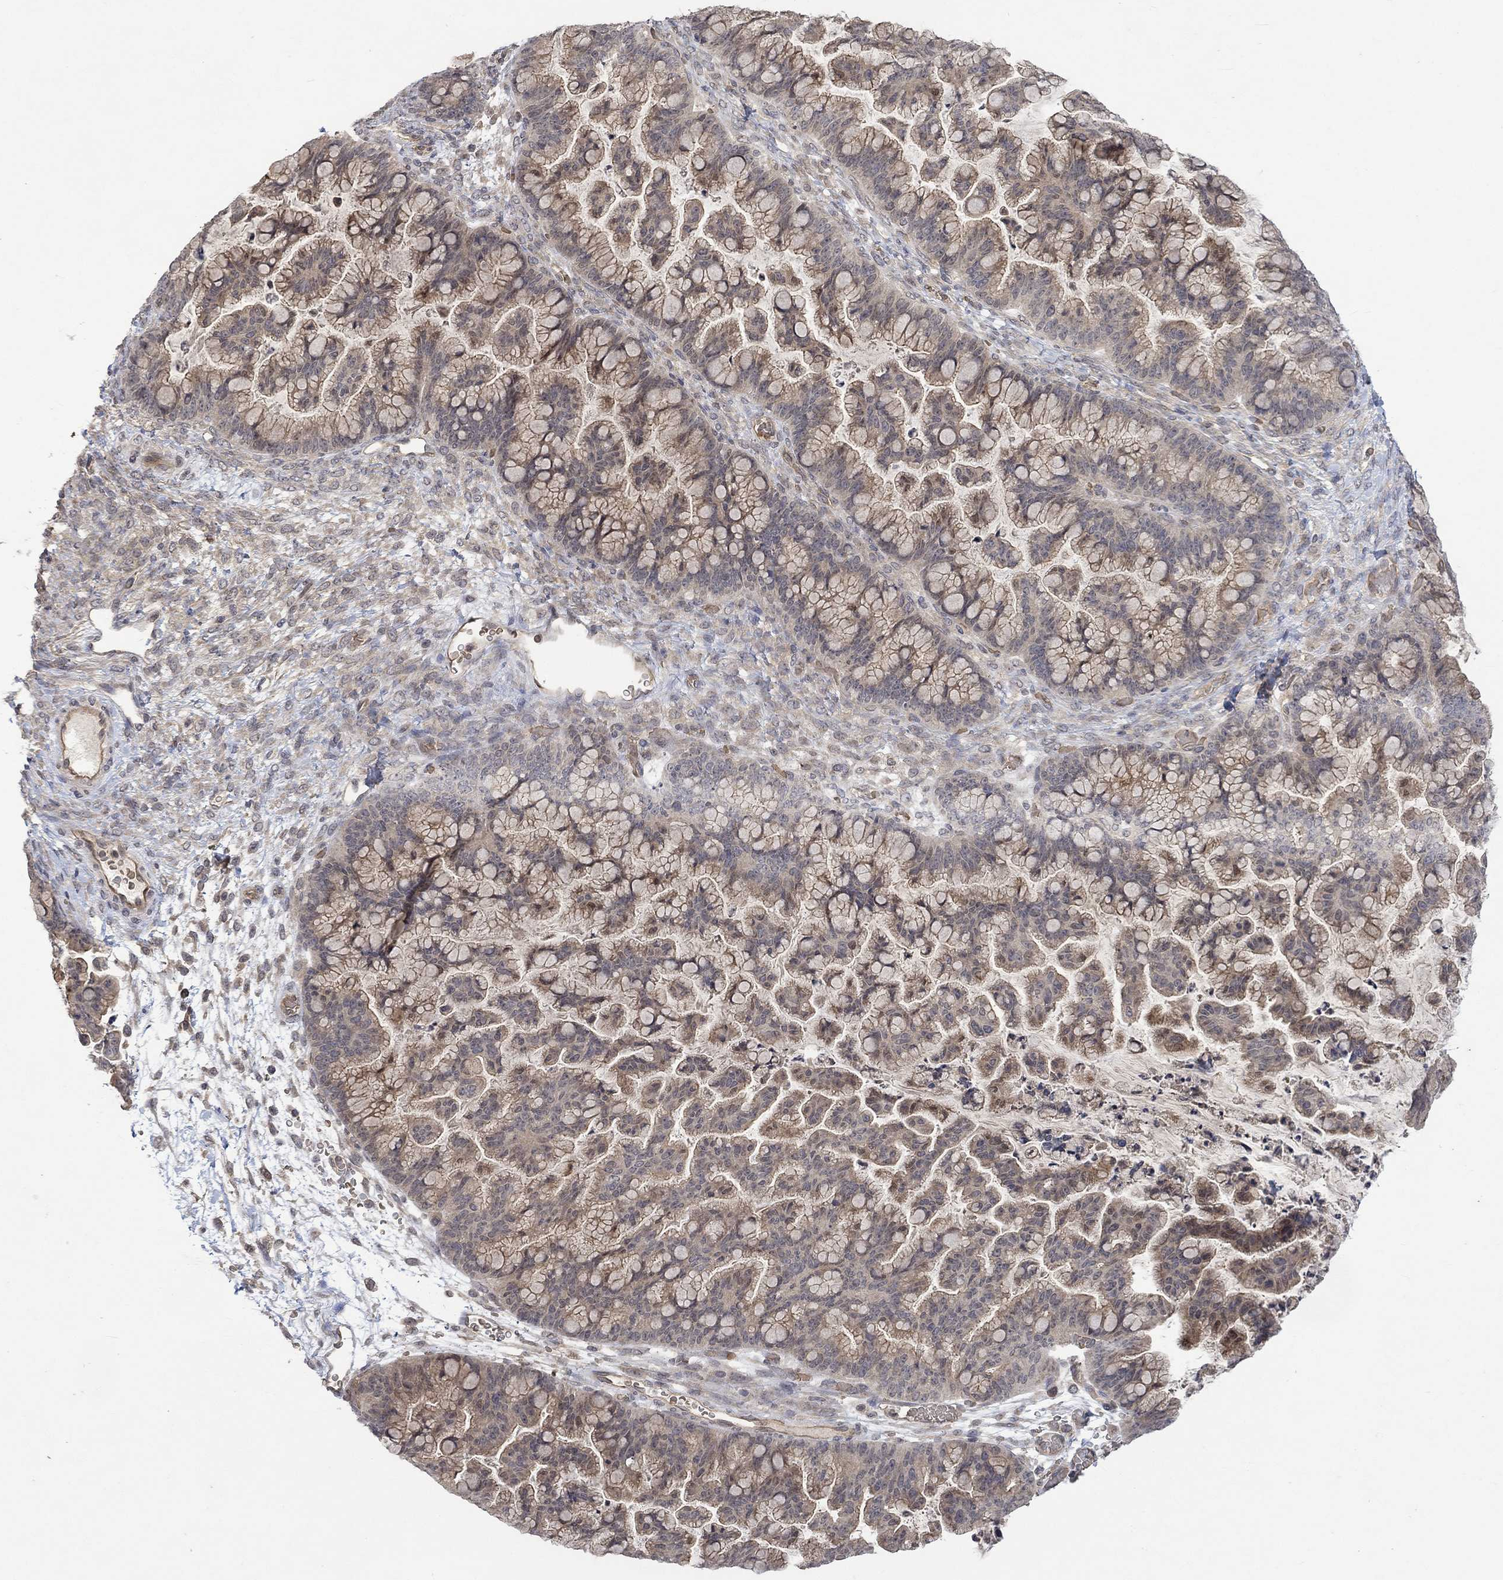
{"staining": {"intensity": "moderate", "quantity": "25%-75%", "location": "cytoplasmic/membranous"}, "tissue": "ovarian cancer", "cell_type": "Tumor cells", "image_type": "cancer", "snomed": [{"axis": "morphology", "description": "Cystadenocarcinoma, mucinous, NOS"}, {"axis": "topography", "description": "Ovary"}], "caption": "Immunohistochemical staining of human ovarian mucinous cystadenocarcinoma exhibits medium levels of moderate cytoplasmic/membranous protein staining in about 25%-75% of tumor cells.", "gene": "GRIN2D", "patient": {"sex": "female", "age": 67}}